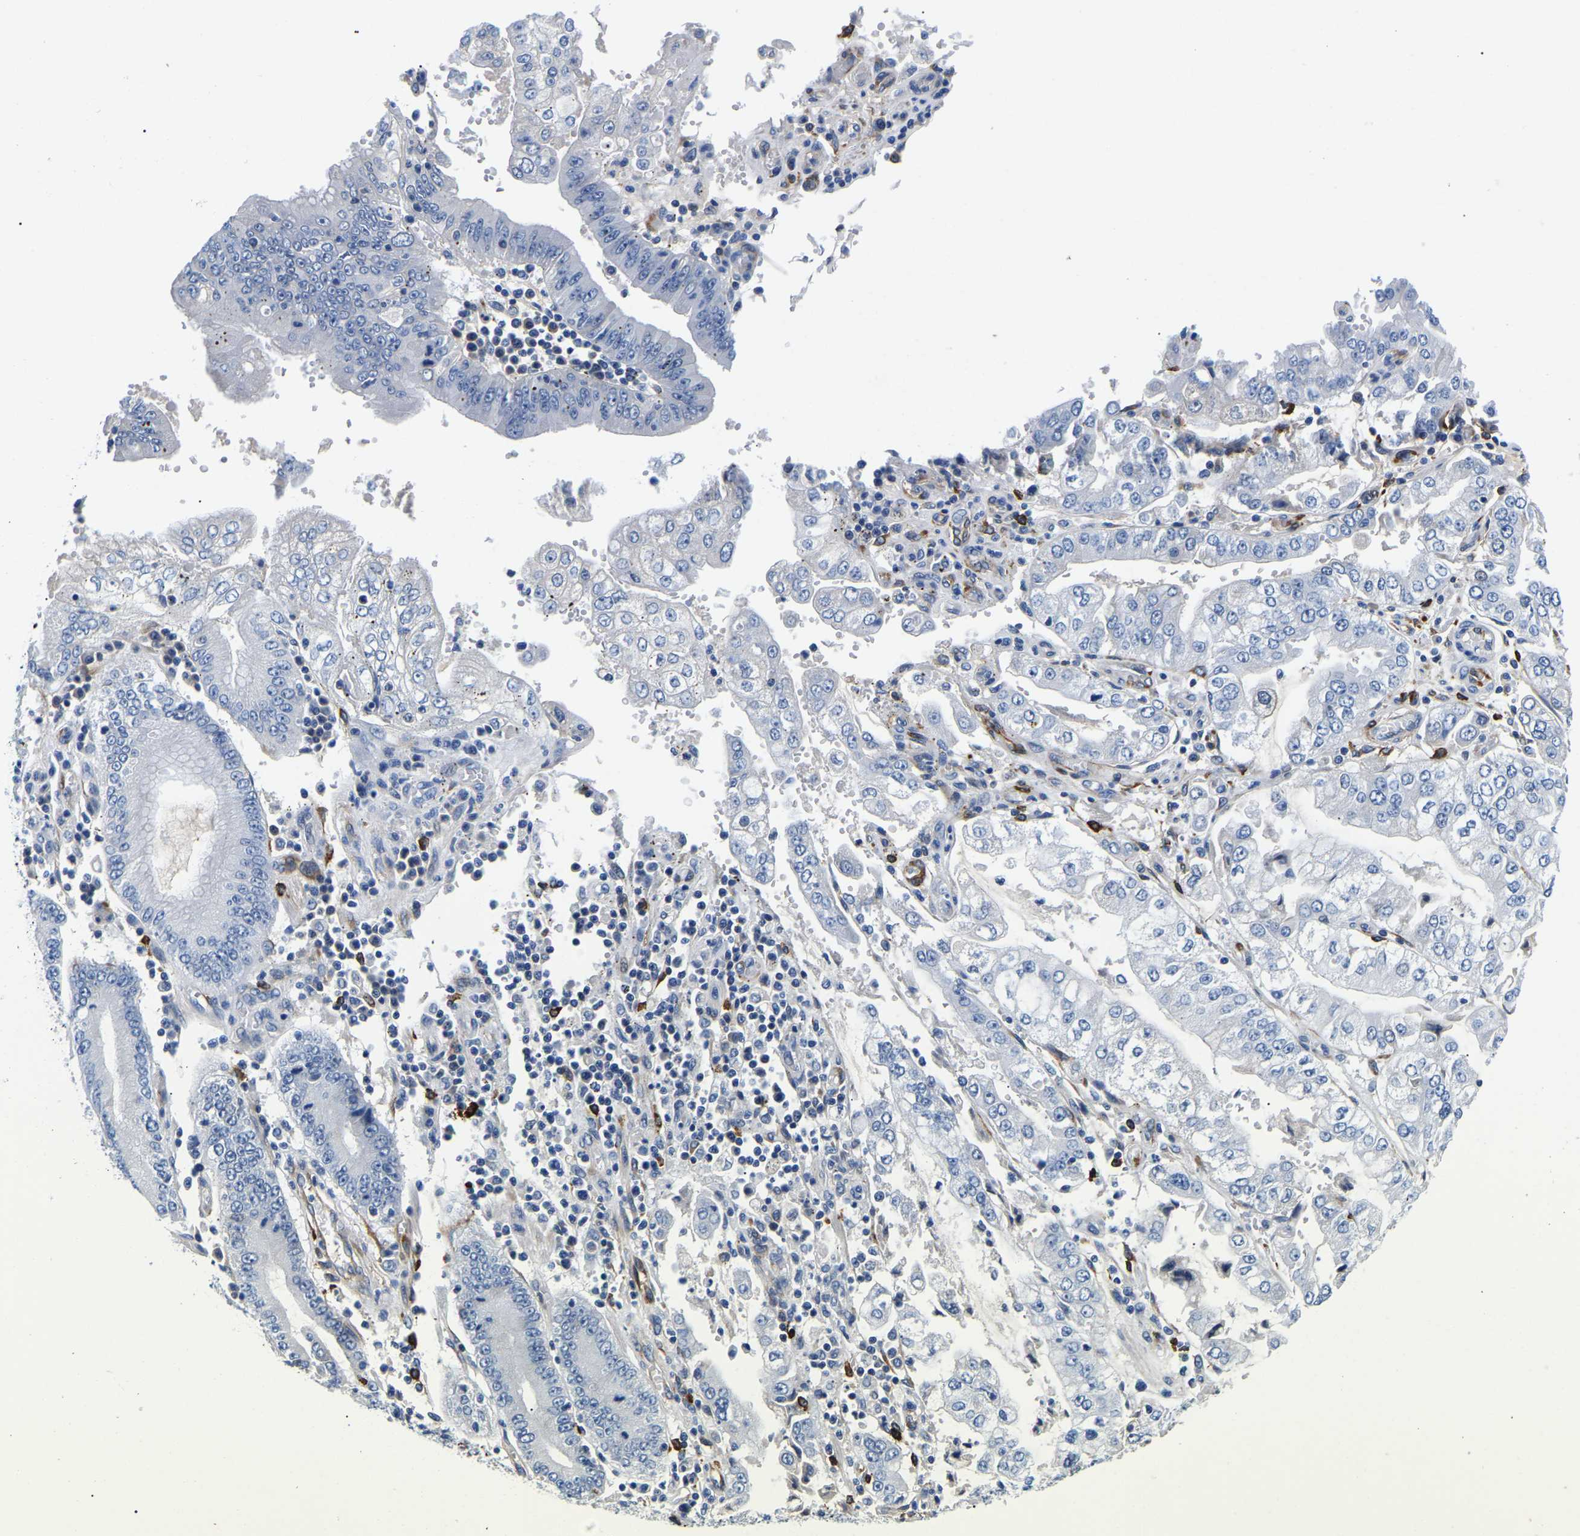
{"staining": {"intensity": "negative", "quantity": "none", "location": "none"}, "tissue": "stomach cancer", "cell_type": "Tumor cells", "image_type": "cancer", "snomed": [{"axis": "morphology", "description": "Adenocarcinoma, NOS"}, {"axis": "topography", "description": "Stomach"}], "caption": "The micrograph shows no significant positivity in tumor cells of stomach cancer (adenocarcinoma).", "gene": "DUSP8", "patient": {"sex": "male", "age": 76}}